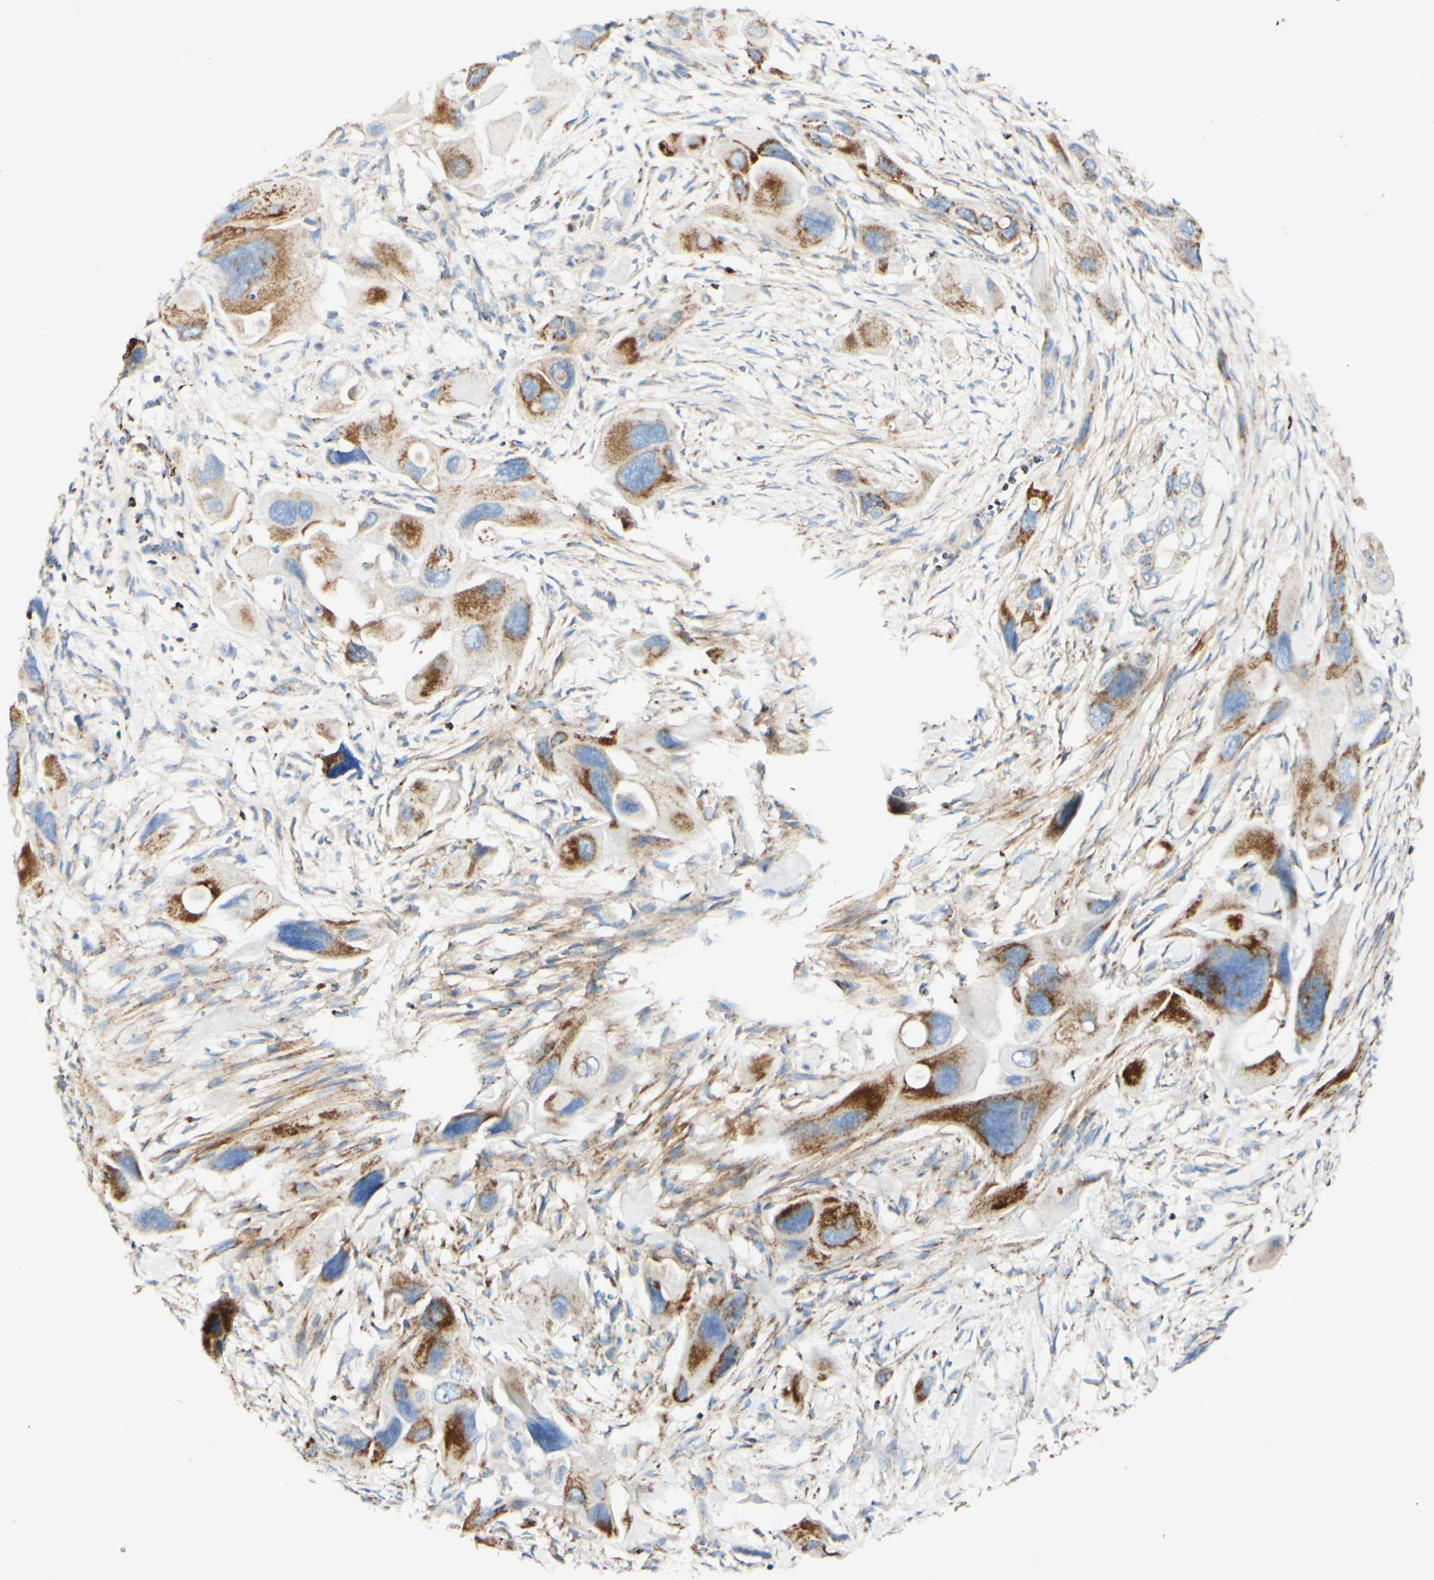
{"staining": {"intensity": "strong", "quantity": ">75%", "location": "cytoplasmic/membranous"}, "tissue": "pancreatic cancer", "cell_type": "Tumor cells", "image_type": "cancer", "snomed": [{"axis": "morphology", "description": "Adenocarcinoma, NOS"}, {"axis": "topography", "description": "Pancreas"}], "caption": "A high-resolution micrograph shows immunohistochemistry (IHC) staining of adenocarcinoma (pancreatic), which demonstrates strong cytoplasmic/membranous expression in approximately >75% of tumor cells. (DAB (3,3'-diaminobenzidine) = brown stain, brightfield microscopy at high magnification).", "gene": "OXCT1", "patient": {"sex": "male", "age": 73}}